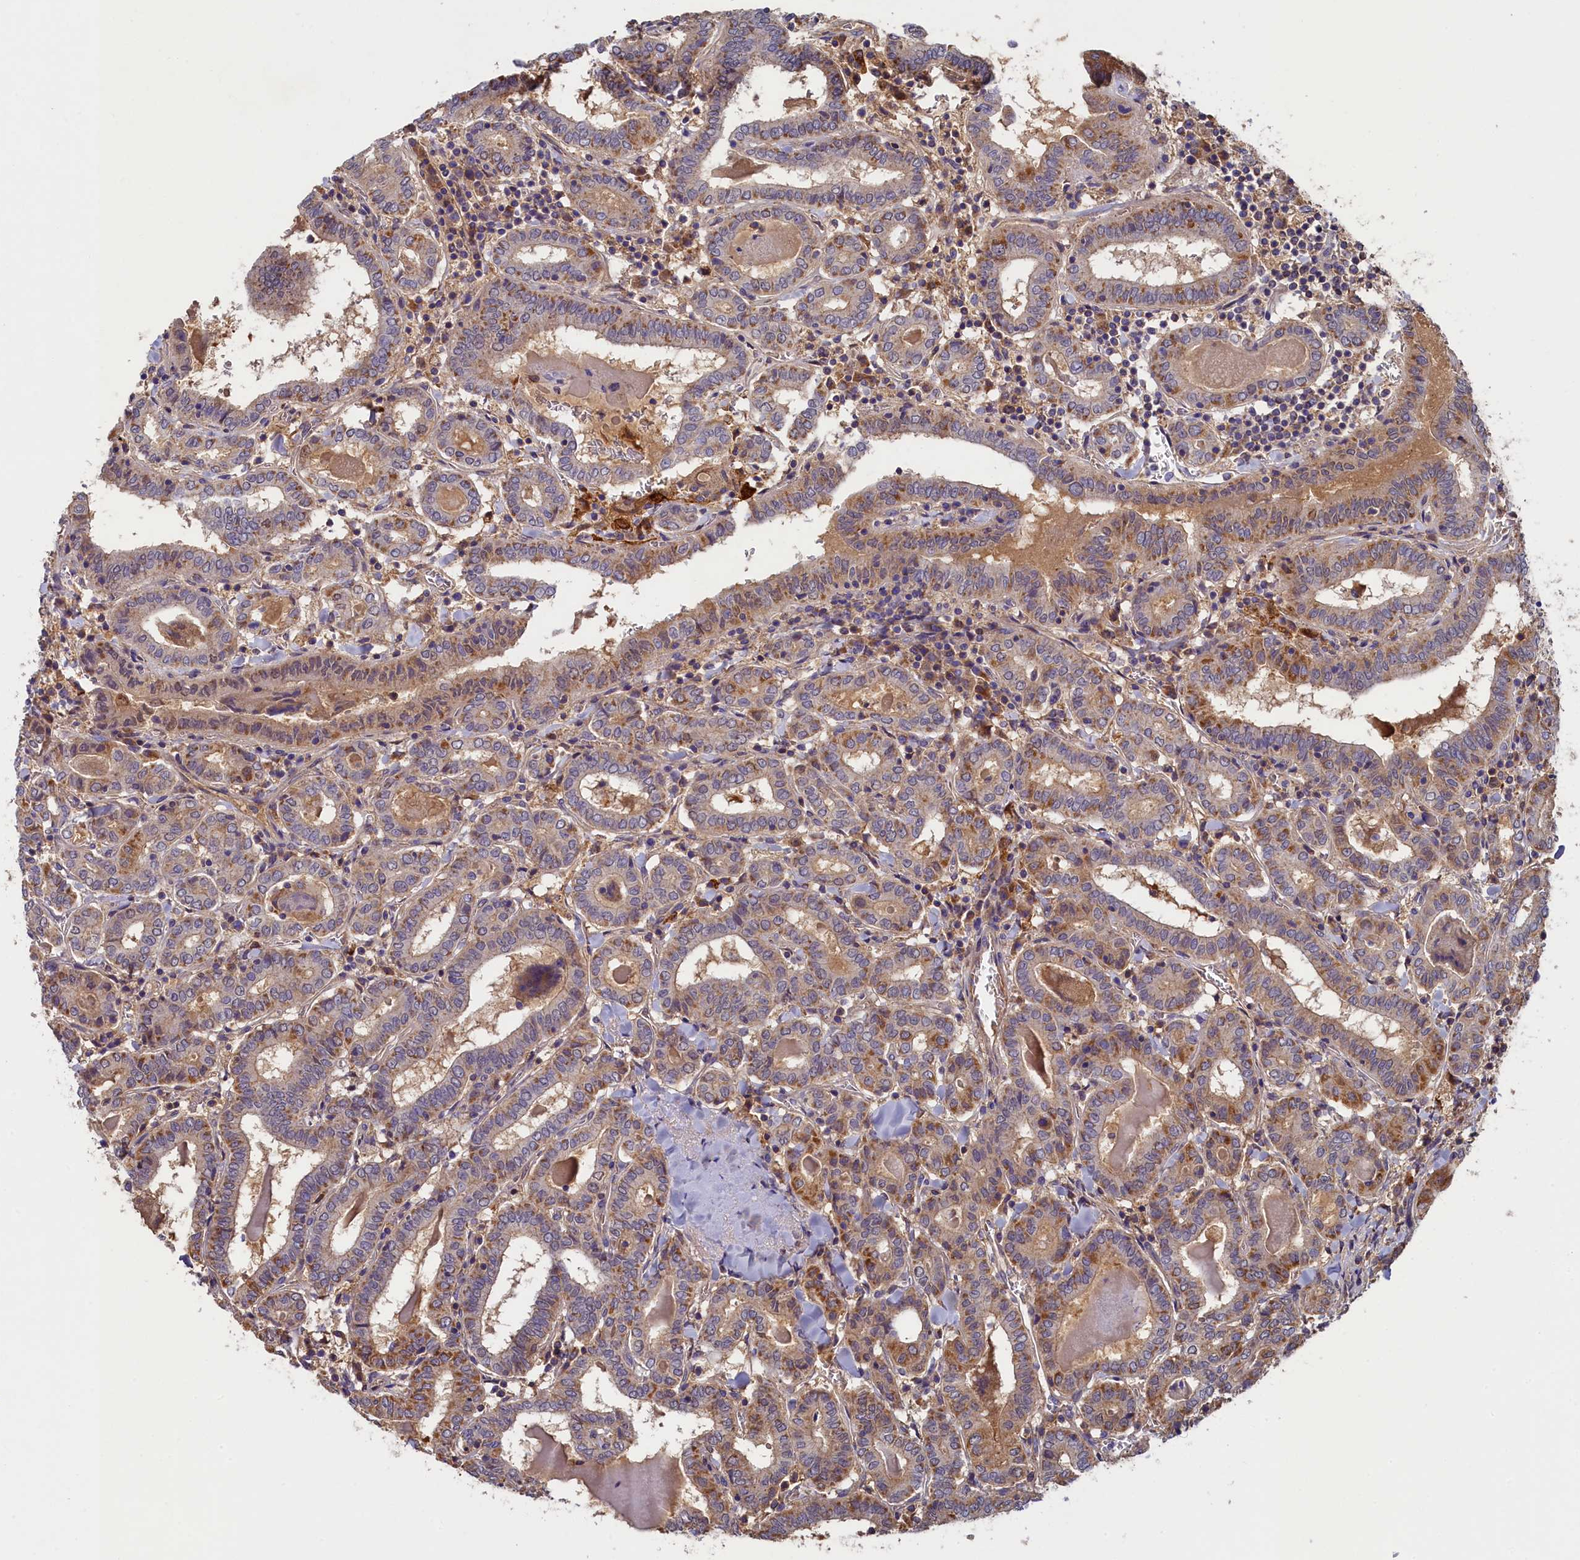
{"staining": {"intensity": "moderate", "quantity": ">75%", "location": "cytoplasmic/membranous"}, "tissue": "thyroid cancer", "cell_type": "Tumor cells", "image_type": "cancer", "snomed": [{"axis": "morphology", "description": "Papillary adenocarcinoma, NOS"}, {"axis": "topography", "description": "Thyroid gland"}], "caption": "A micrograph showing moderate cytoplasmic/membranous positivity in approximately >75% of tumor cells in thyroid papillary adenocarcinoma, as visualized by brown immunohistochemical staining.", "gene": "SEC31B", "patient": {"sex": "female", "age": 72}}